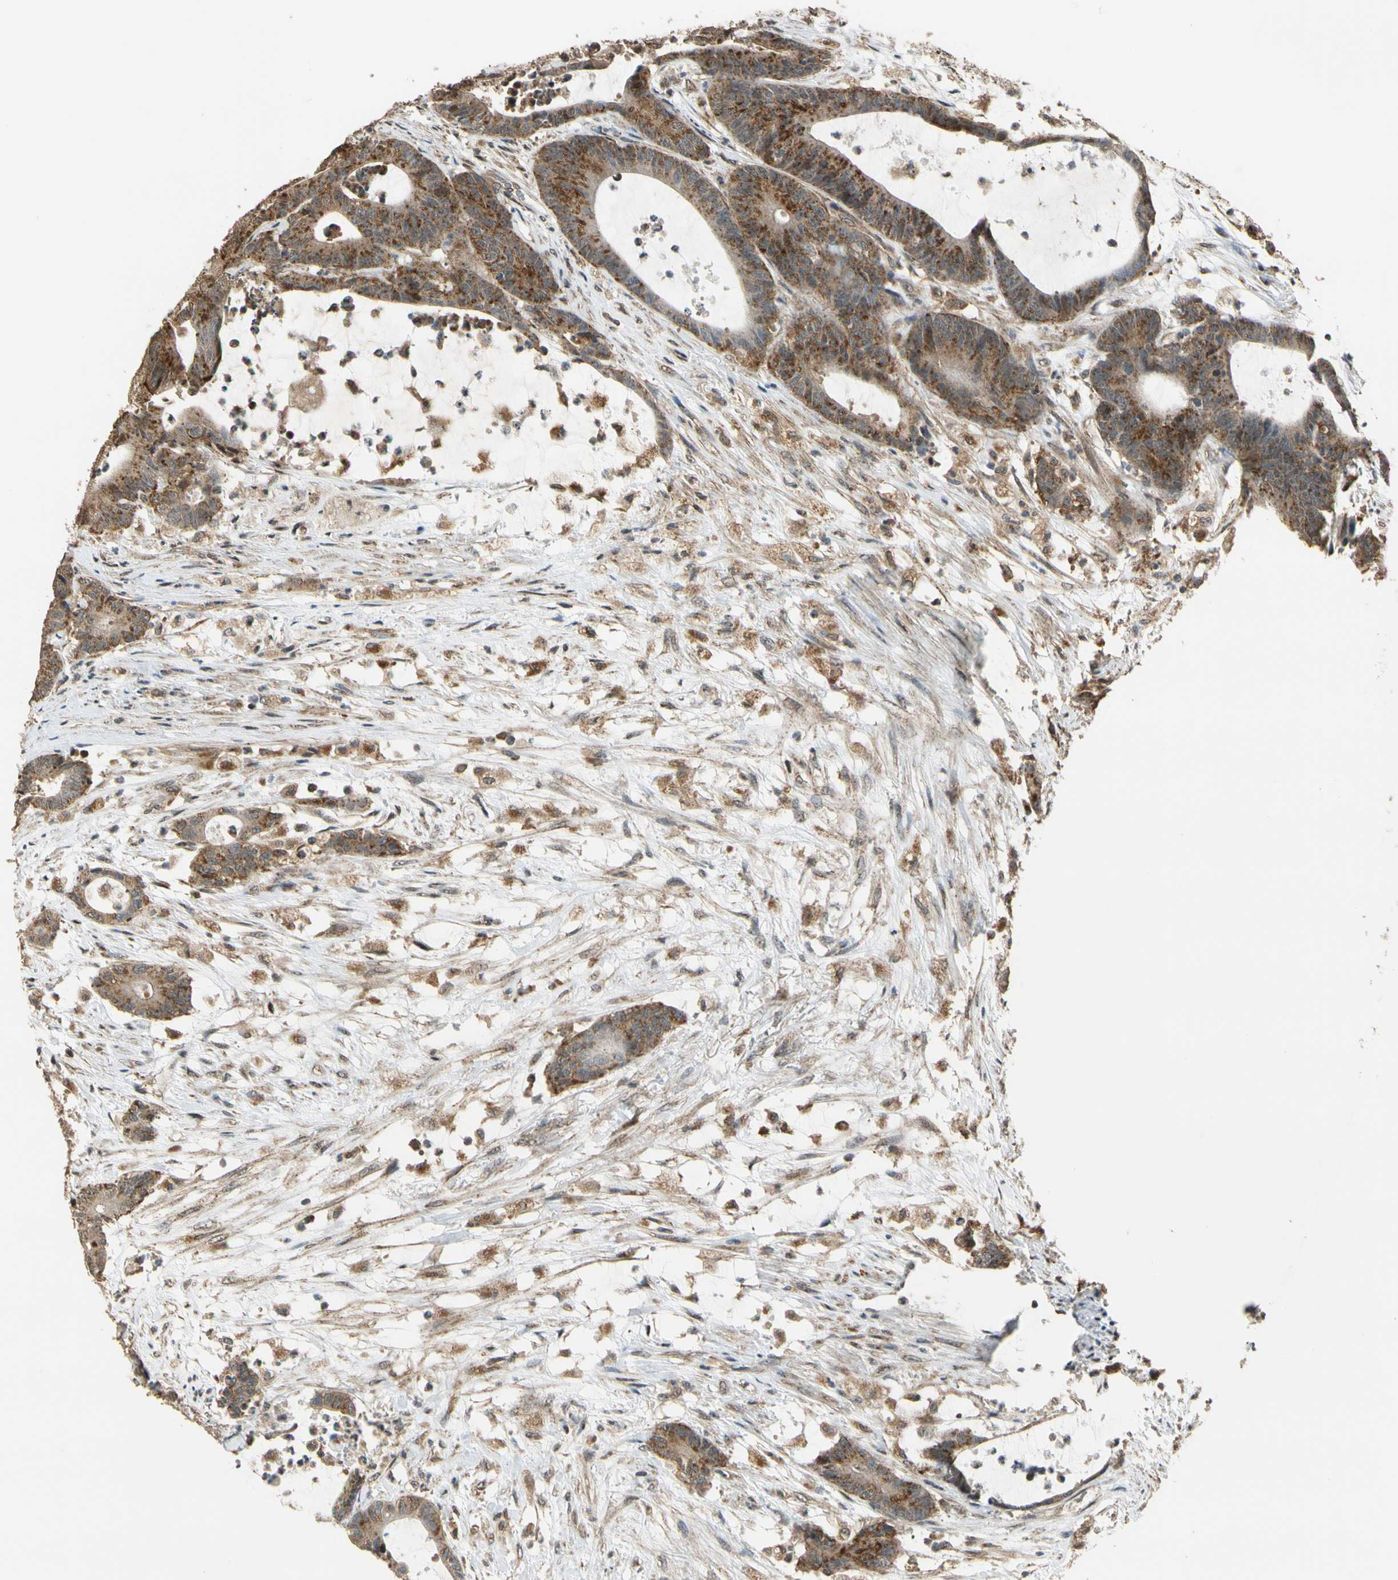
{"staining": {"intensity": "moderate", "quantity": ">75%", "location": "cytoplasmic/membranous"}, "tissue": "colorectal cancer", "cell_type": "Tumor cells", "image_type": "cancer", "snomed": [{"axis": "morphology", "description": "Adenocarcinoma, NOS"}, {"axis": "topography", "description": "Colon"}], "caption": "Colorectal cancer stained with DAB immunohistochemistry displays medium levels of moderate cytoplasmic/membranous positivity in approximately >75% of tumor cells.", "gene": "LAMTOR1", "patient": {"sex": "female", "age": 84}}